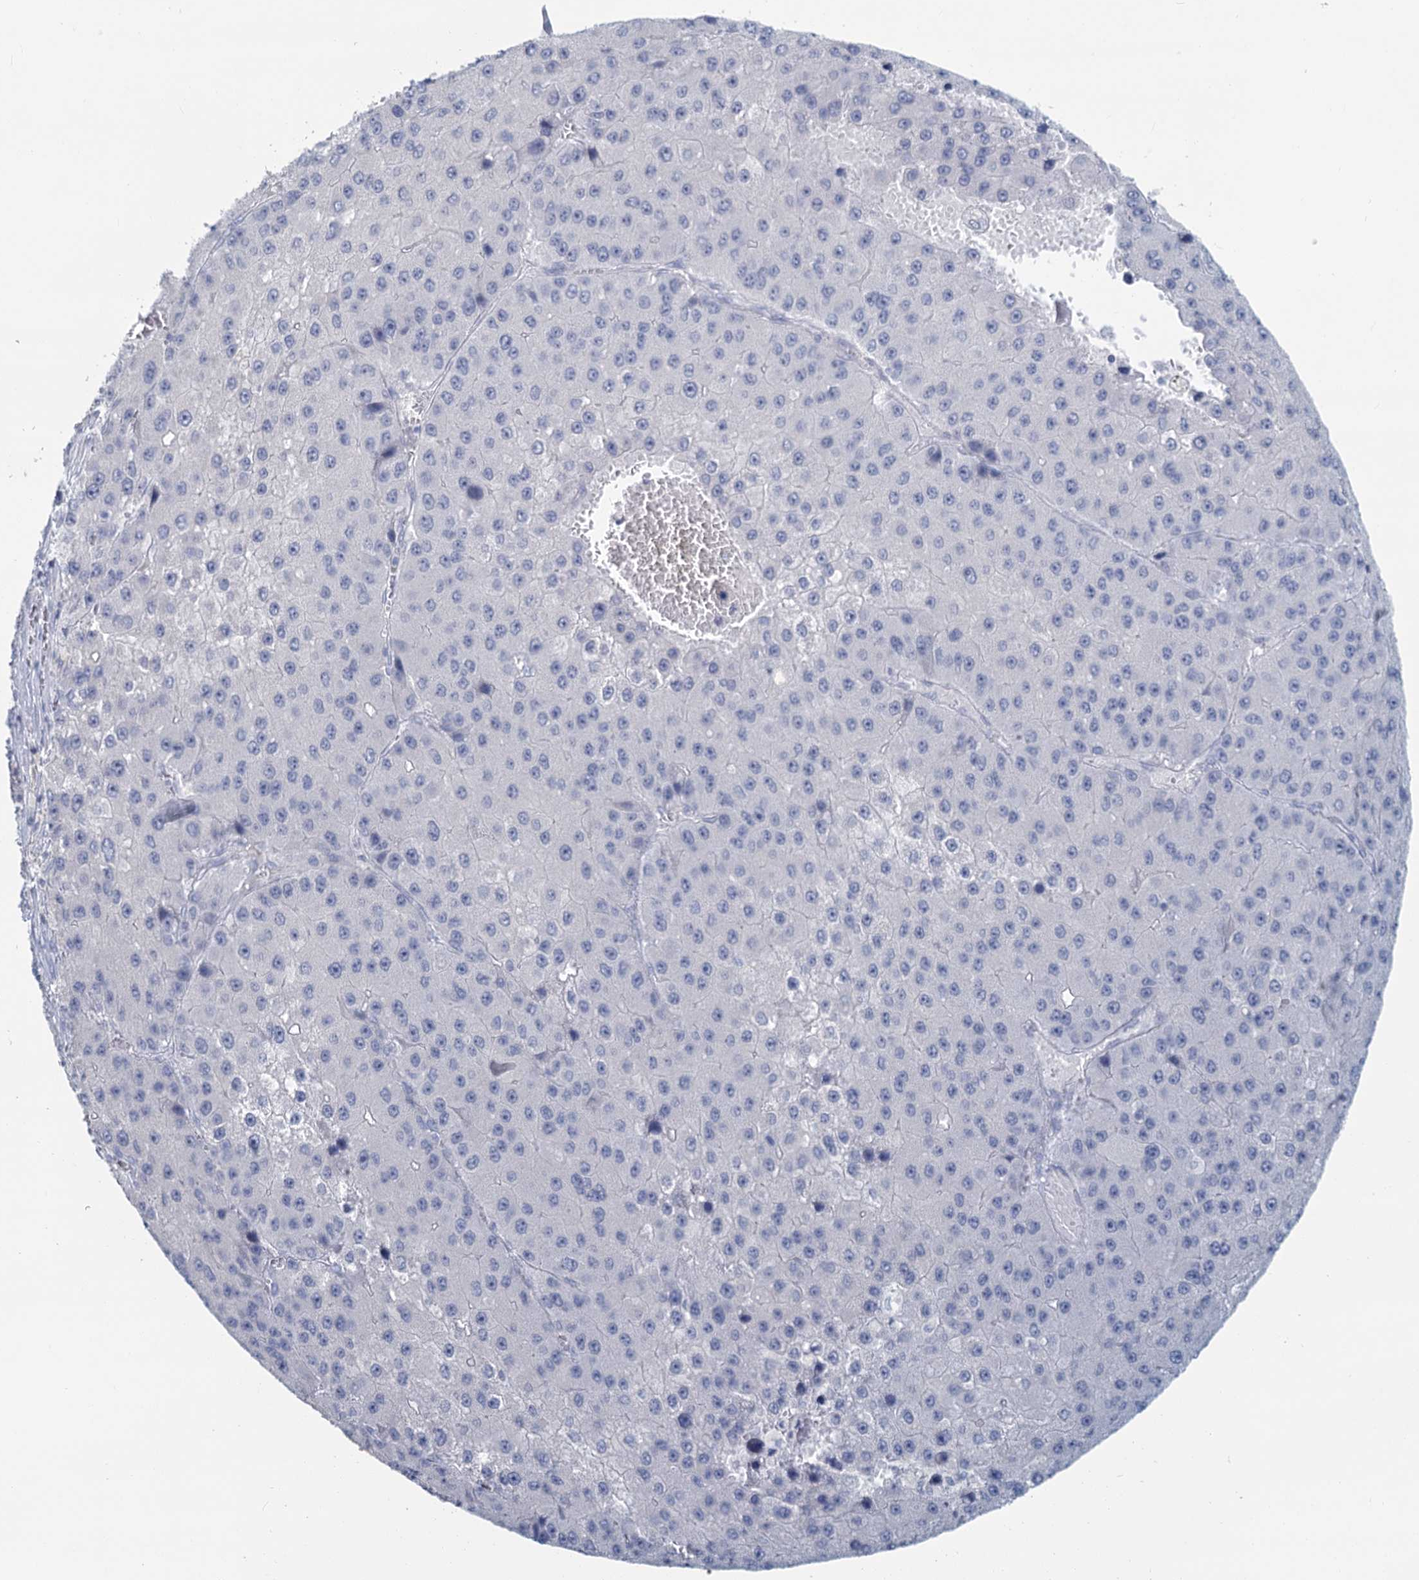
{"staining": {"intensity": "negative", "quantity": "none", "location": "none"}, "tissue": "liver cancer", "cell_type": "Tumor cells", "image_type": "cancer", "snomed": [{"axis": "morphology", "description": "Carcinoma, Hepatocellular, NOS"}, {"axis": "topography", "description": "Liver"}], "caption": "Liver cancer was stained to show a protein in brown. There is no significant positivity in tumor cells.", "gene": "CHGA", "patient": {"sex": "female", "age": 73}}